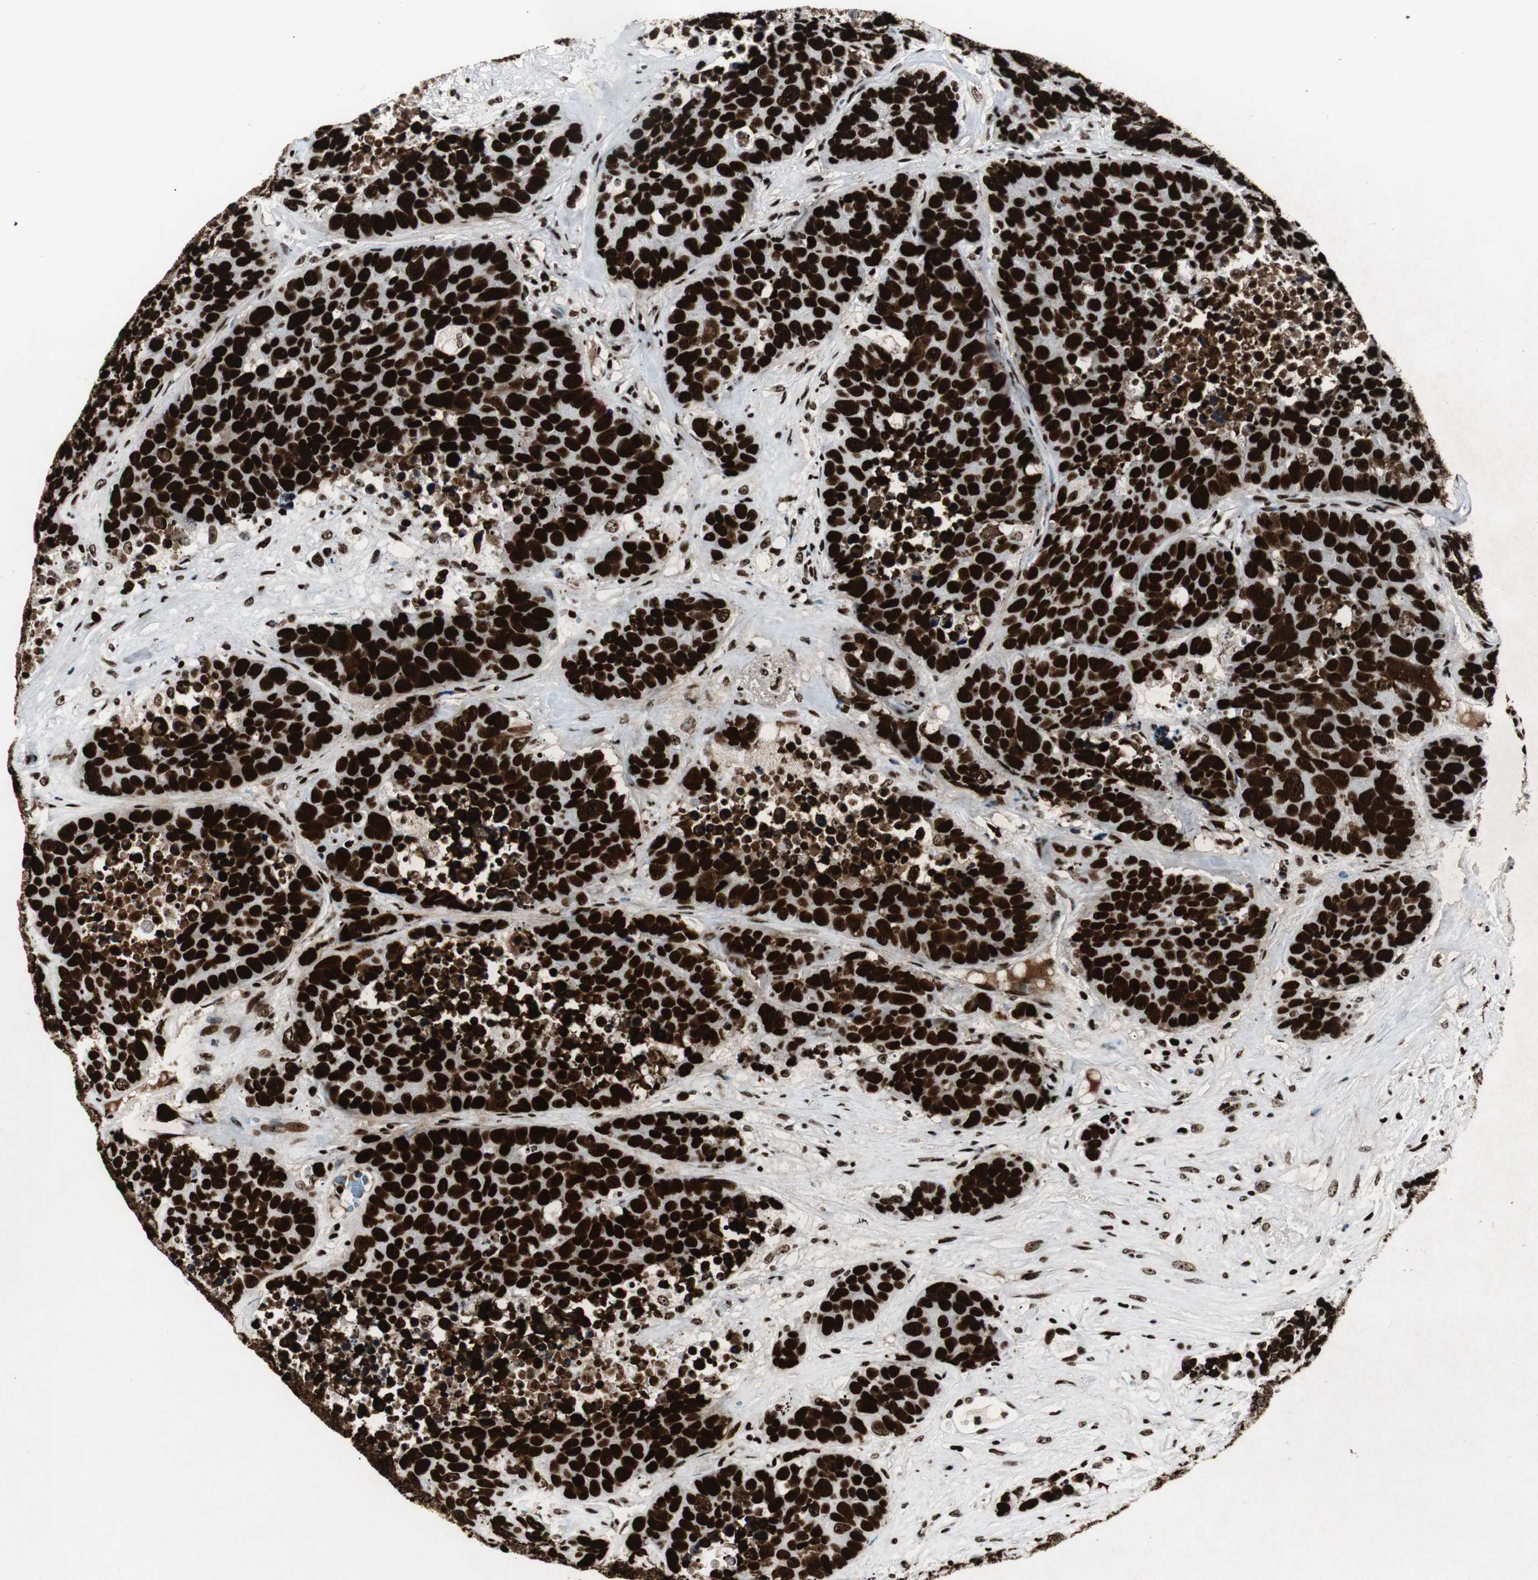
{"staining": {"intensity": "strong", "quantity": ">75%", "location": "nuclear"}, "tissue": "carcinoid", "cell_type": "Tumor cells", "image_type": "cancer", "snomed": [{"axis": "morphology", "description": "Carcinoid, malignant, NOS"}, {"axis": "topography", "description": "Lung"}], "caption": "Immunohistochemistry (IHC) of carcinoid reveals high levels of strong nuclear expression in approximately >75% of tumor cells.", "gene": "NCL", "patient": {"sex": "male", "age": 60}}